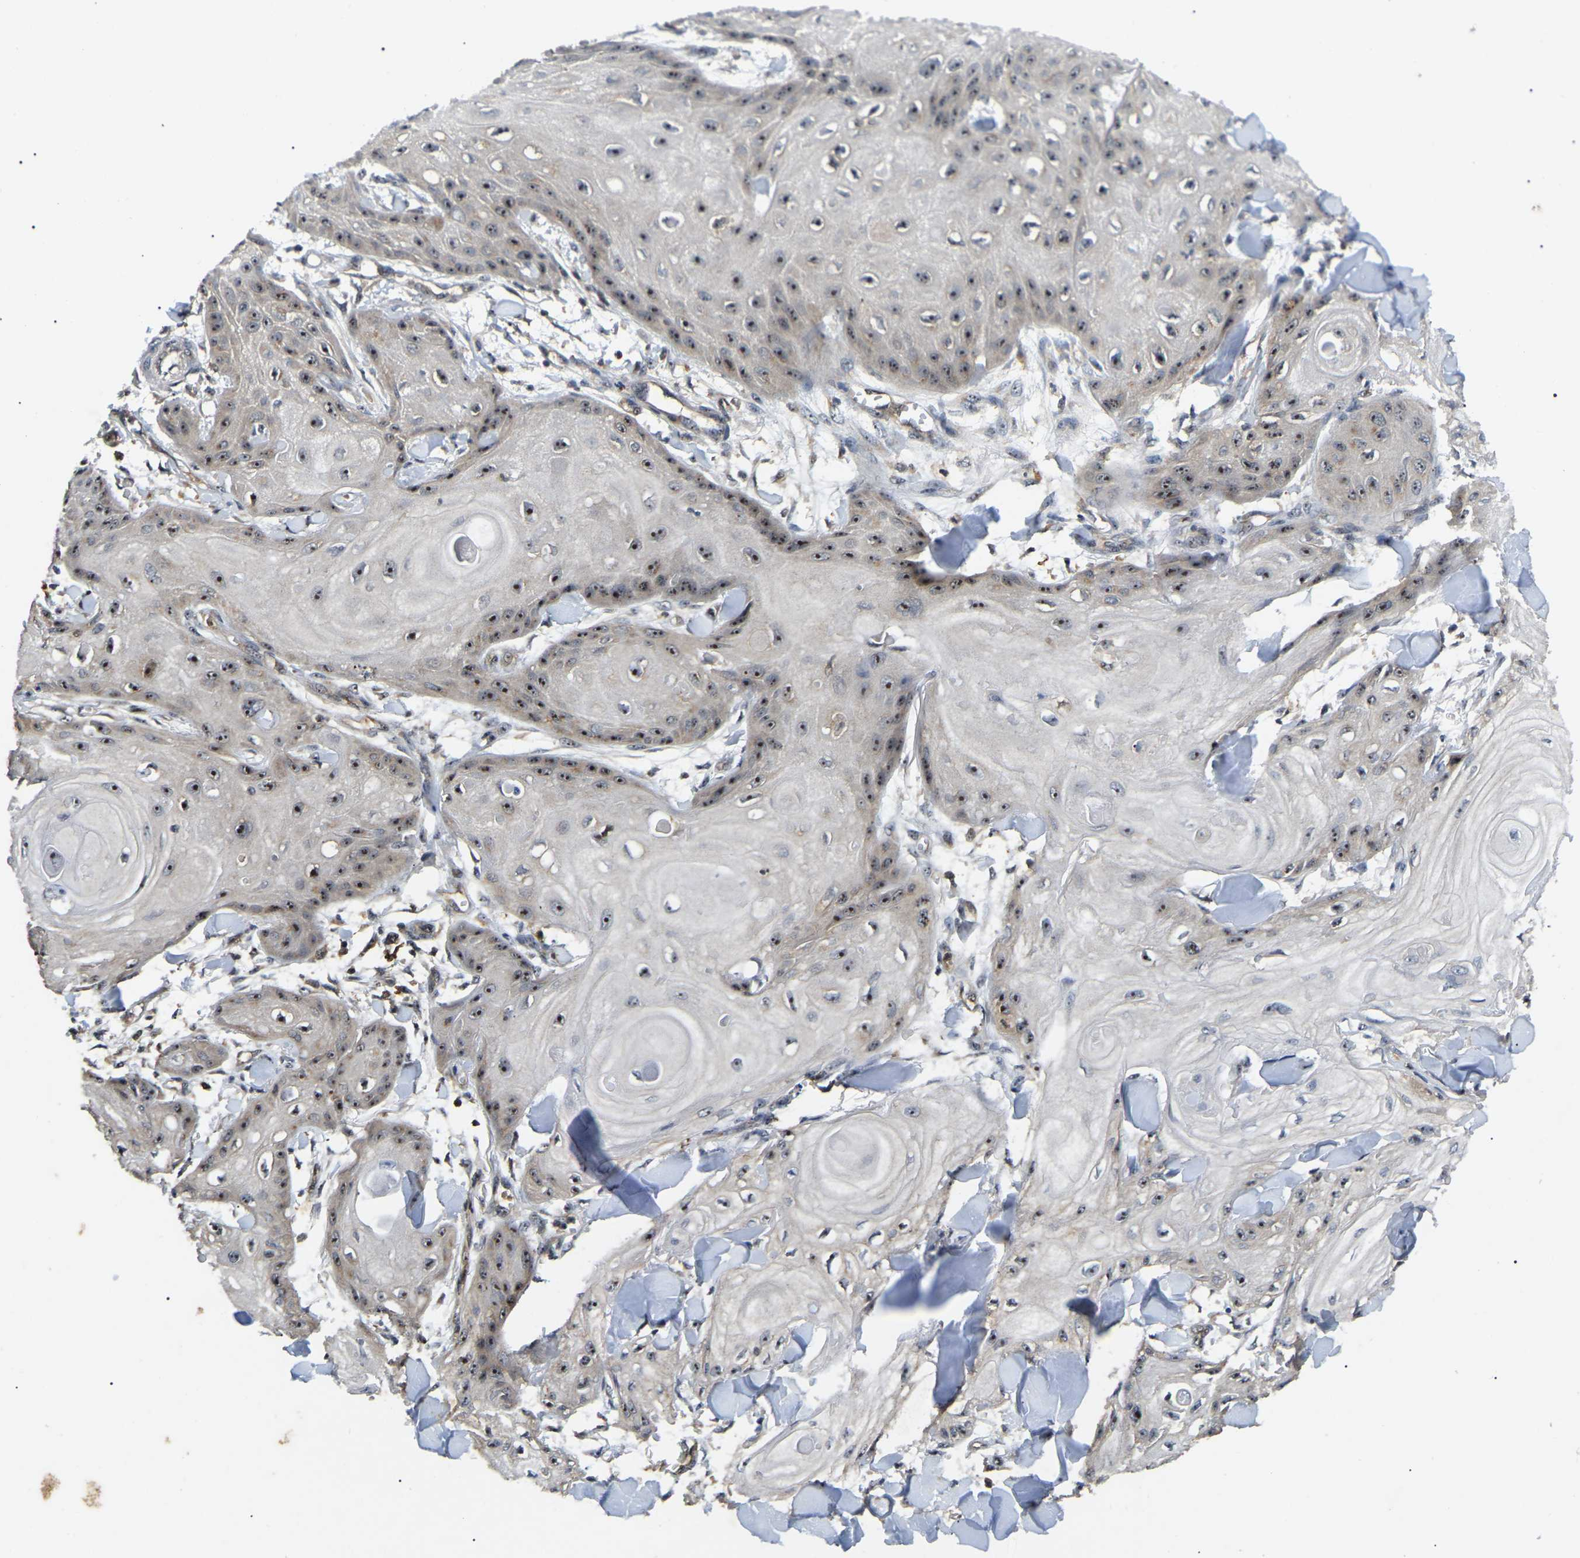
{"staining": {"intensity": "strong", "quantity": "25%-75%", "location": "nuclear"}, "tissue": "skin cancer", "cell_type": "Tumor cells", "image_type": "cancer", "snomed": [{"axis": "morphology", "description": "Squamous cell carcinoma, NOS"}, {"axis": "topography", "description": "Skin"}], "caption": "There is high levels of strong nuclear positivity in tumor cells of skin squamous cell carcinoma, as demonstrated by immunohistochemical staining (brown color).", "gene": "RBM28", "patient": {"sex": "male", "age": 74}}